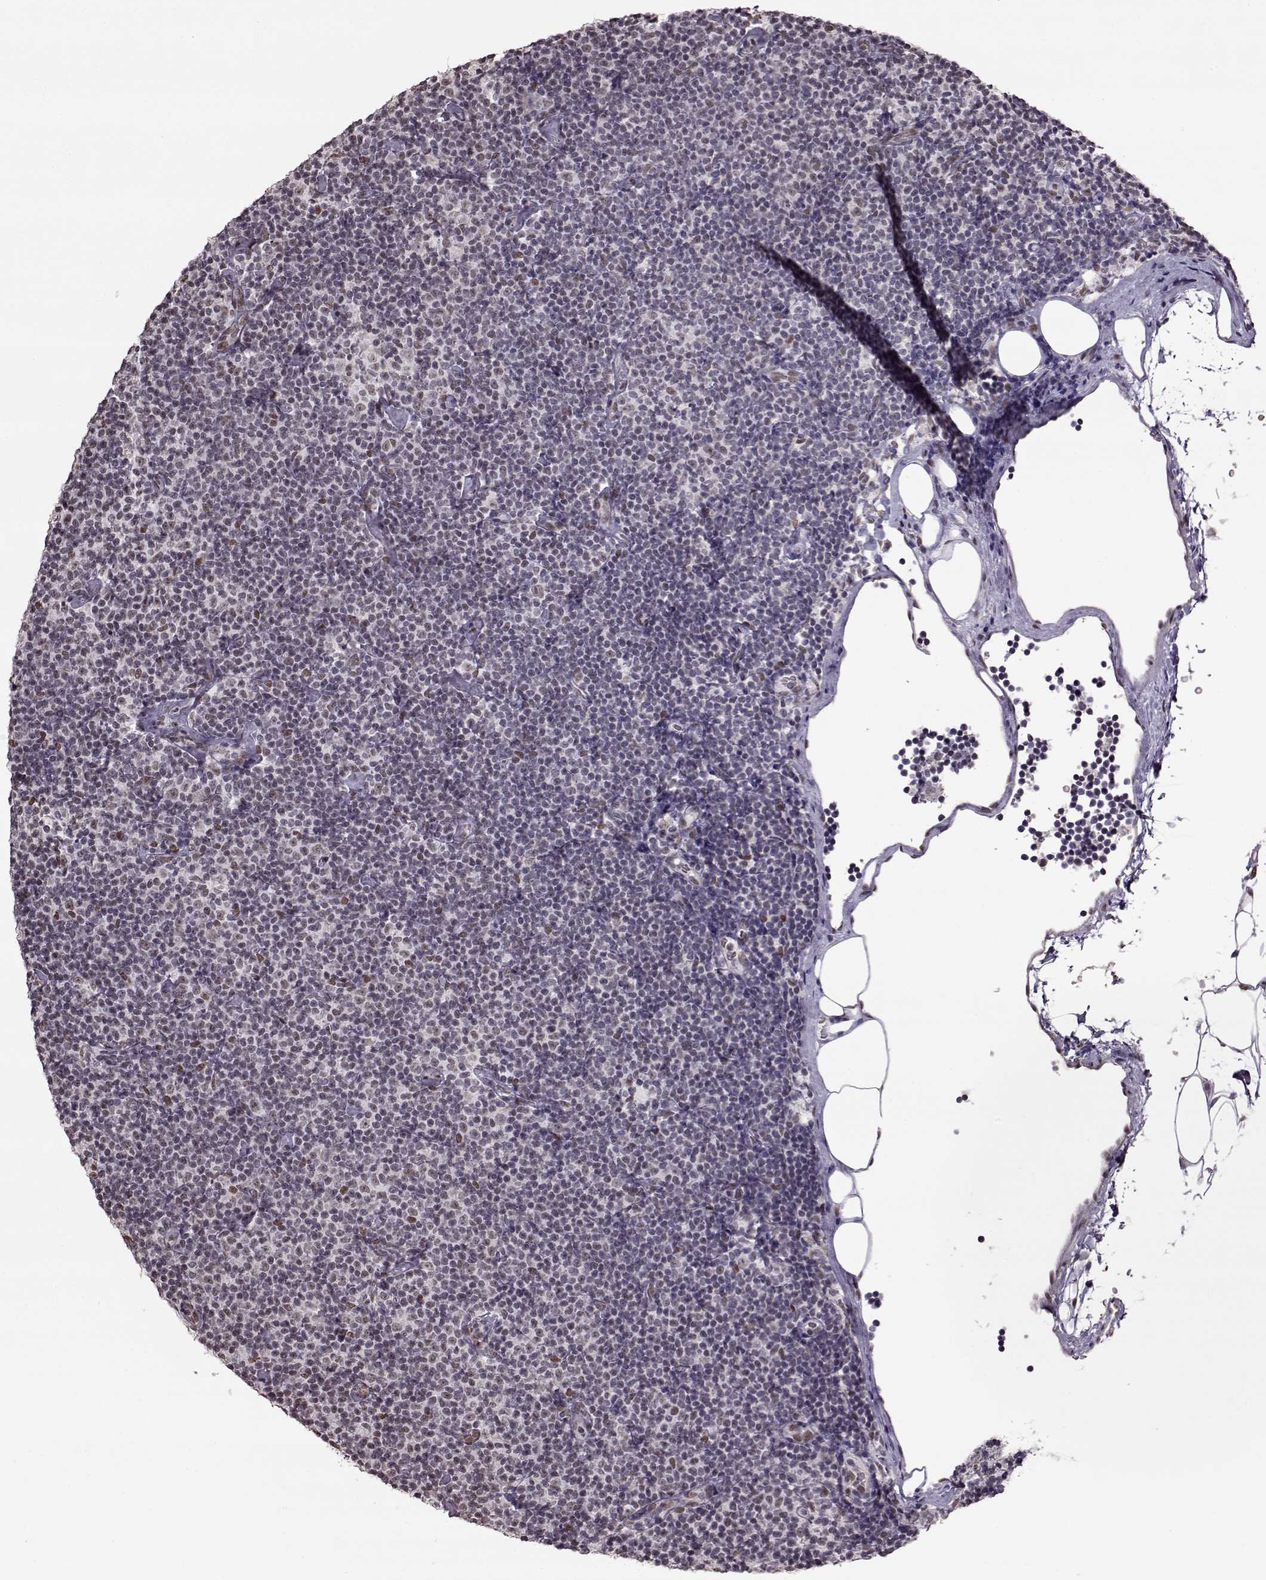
{"staining": {"intensity": "moderate", "quantity": "<25%", "location": "nuclear"}, "tissue": "lymphoma", "cell_type": "Tumor cells", "image_type": "cancer", "snomed": [{"axis": "morphology", "description": "Malignant lymphoma, non-Hodgkin's type, Low grade"}, {"axis": "topography", "description": "Lymph node"}], "caption": "DAB (3,3'-diaminobenzidine) immunohistochemical staining of low-grade malignant lymphoma, non-Hodgkin's type reveals moderate nuclear protein positivity in approximately <25% of tumor cells. The staining was performed using DAB (3,3'-diaminobenzidine), with brown indicating positive protein expression. Nuclei are stained blue with hematoxylin.", "gene": "FTO", "patient": {"sex": "male", "age": 81}}